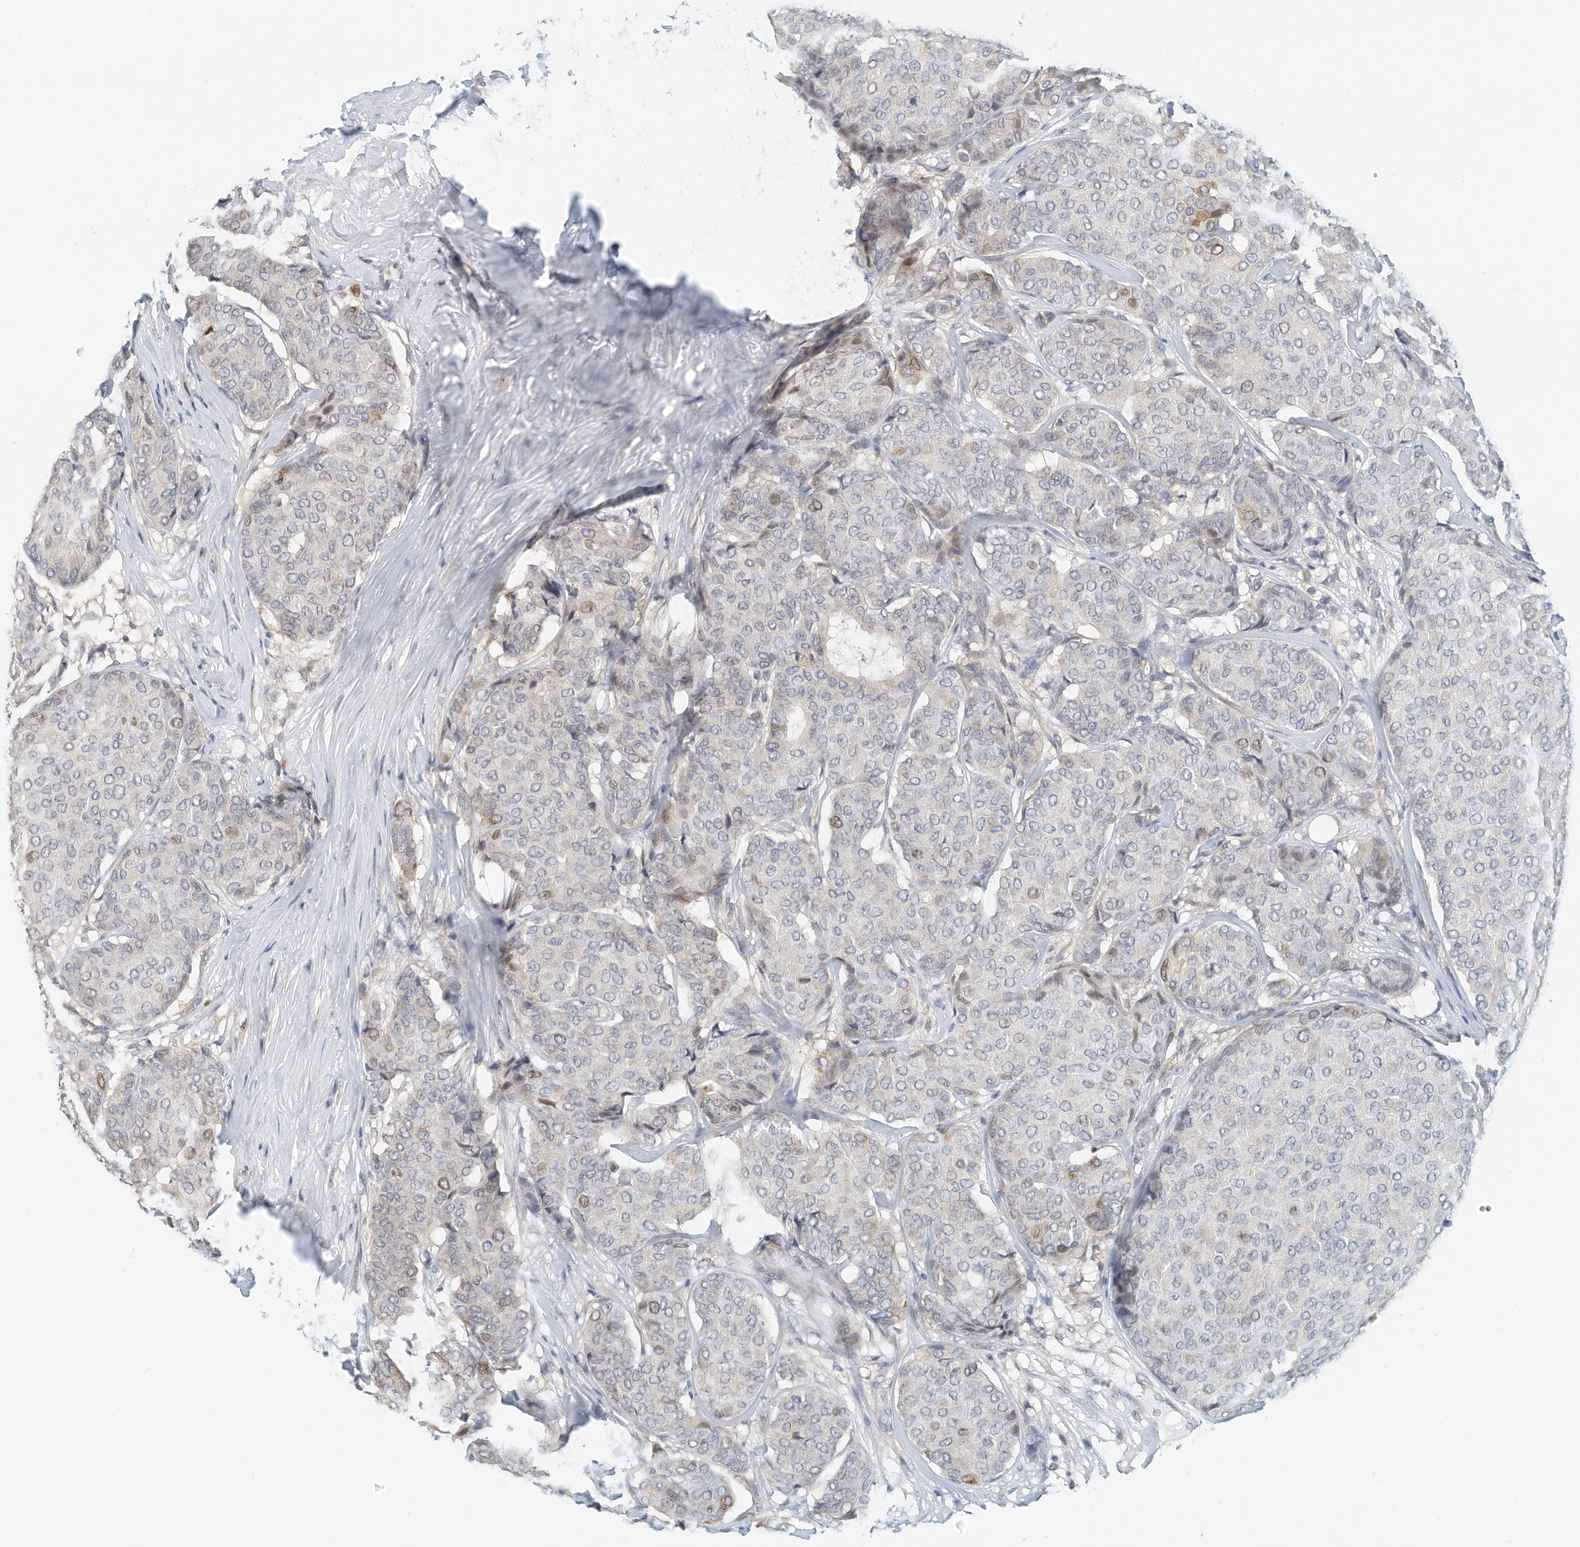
{"staining": {"intensity": "moderate", "quantity": "<25%", "location": "cytoplasmic/membranous"}, "tissue": "breast cancer", "cell_type": "Tumor cells", "image_type": "cancer", "snomed": [{"axis": "morphology", "description": "Duct carcinoma"}, {"axis": "topography", "description": "Breast"}], "caption": "Breast intraductal carcinoma stained with immunohistochemistry (IHC) shows moderate cytoplasmic/membranous staining in approximately <25% of tumor cells. The protein of interest is stained brown, and the nuclei are stained in blue (DAB (3,3'-diaminobenzidine) IHC with brightfield microscopy, high magnification).", "gene": "ARHGAP28", "patient": {"sex": "female", "age": 75}}